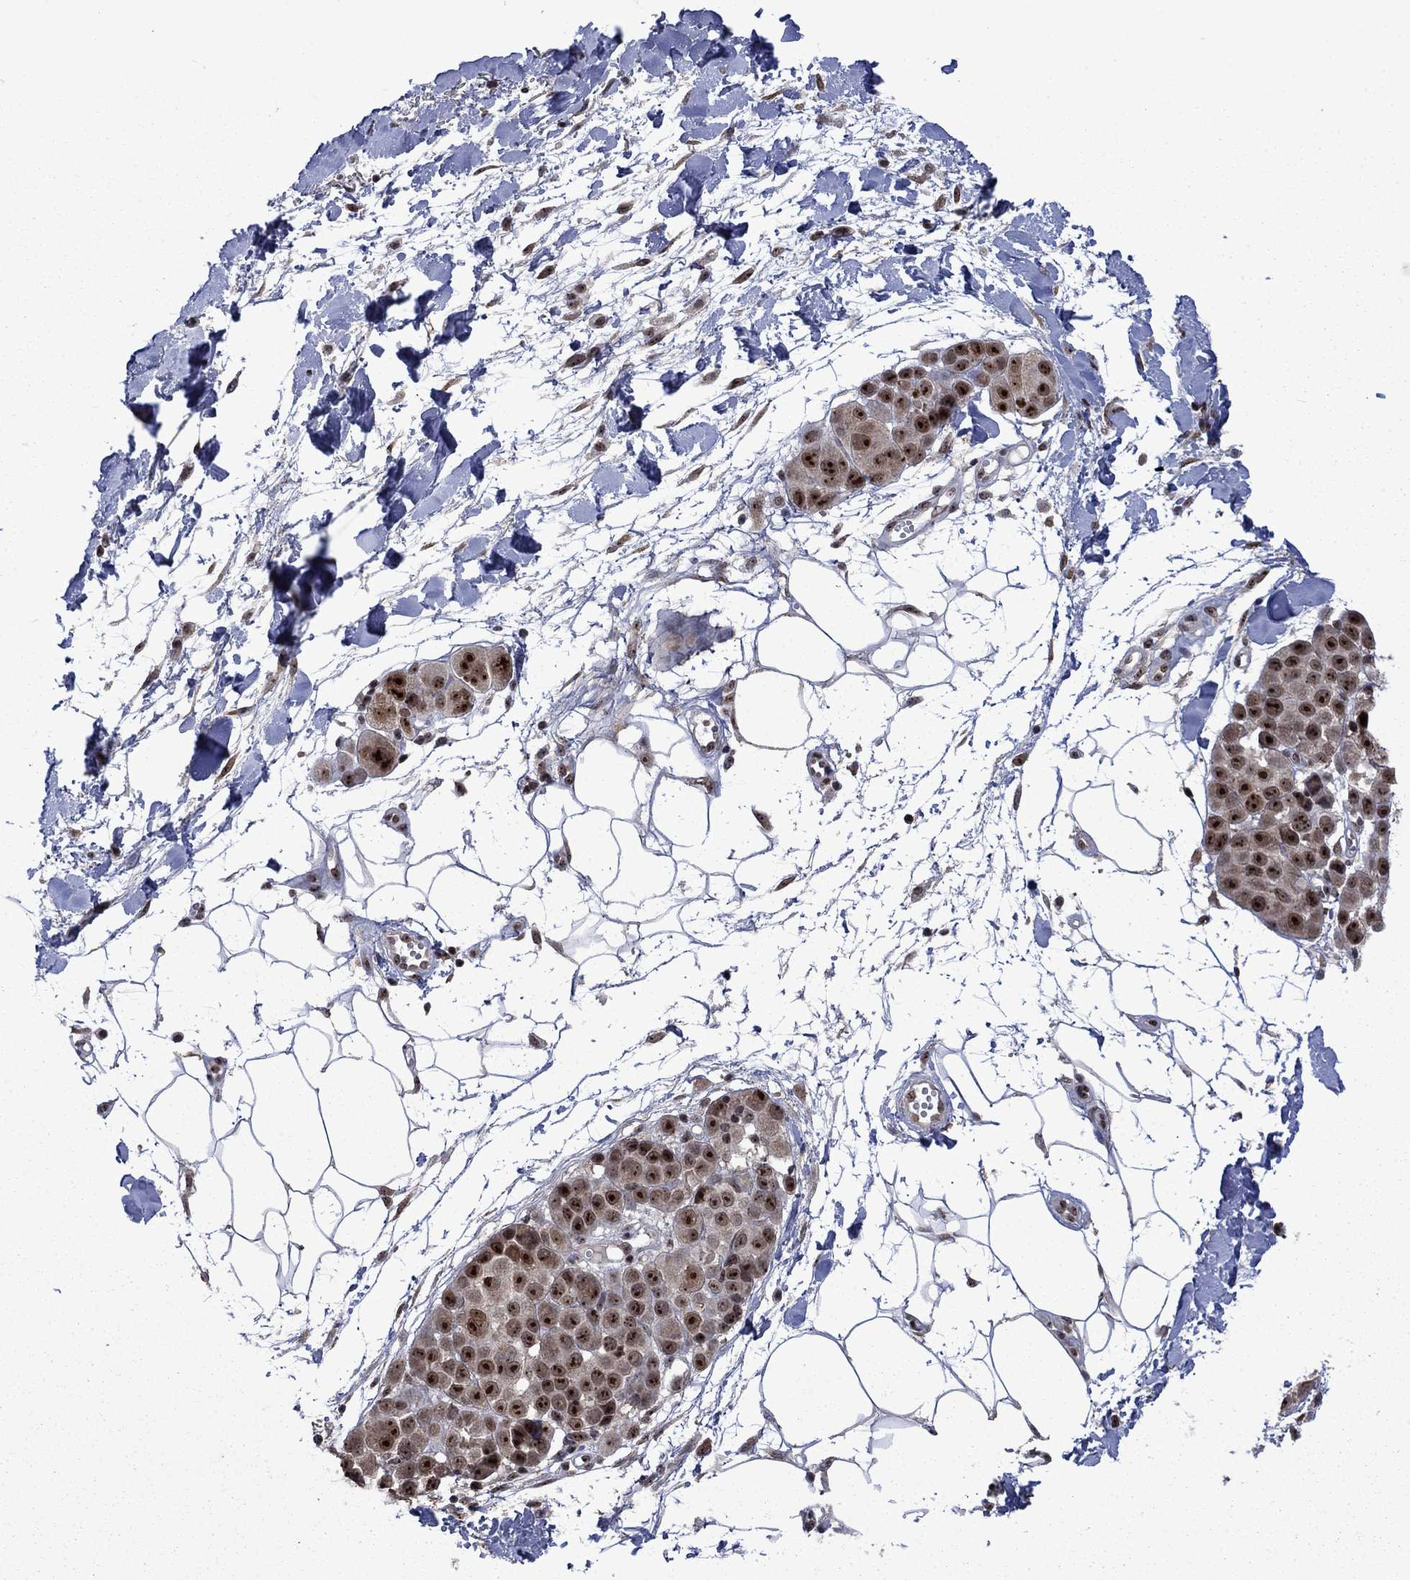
{"staining": {"intensity": "moderate", "quantity": "25%-75%", "location": "nuclear"}, "tissue": "melanoma", "cell_type": "Tumor cells", "image_type": "cancer", "snomed": [{"axis": "morphology", "description": "Malignant melanoma, NOS"}, {"axis": "topography", "description": "Skin"}], "caption": "Protein staining shows moderate nuclear positivity in approximately 25%-75% of tumor cells in melanoma. (DAB = brown stain, brightfield microscopy at high magnification).", "gene": "FBL", "patient": {"sex": "female", "age": 86}}